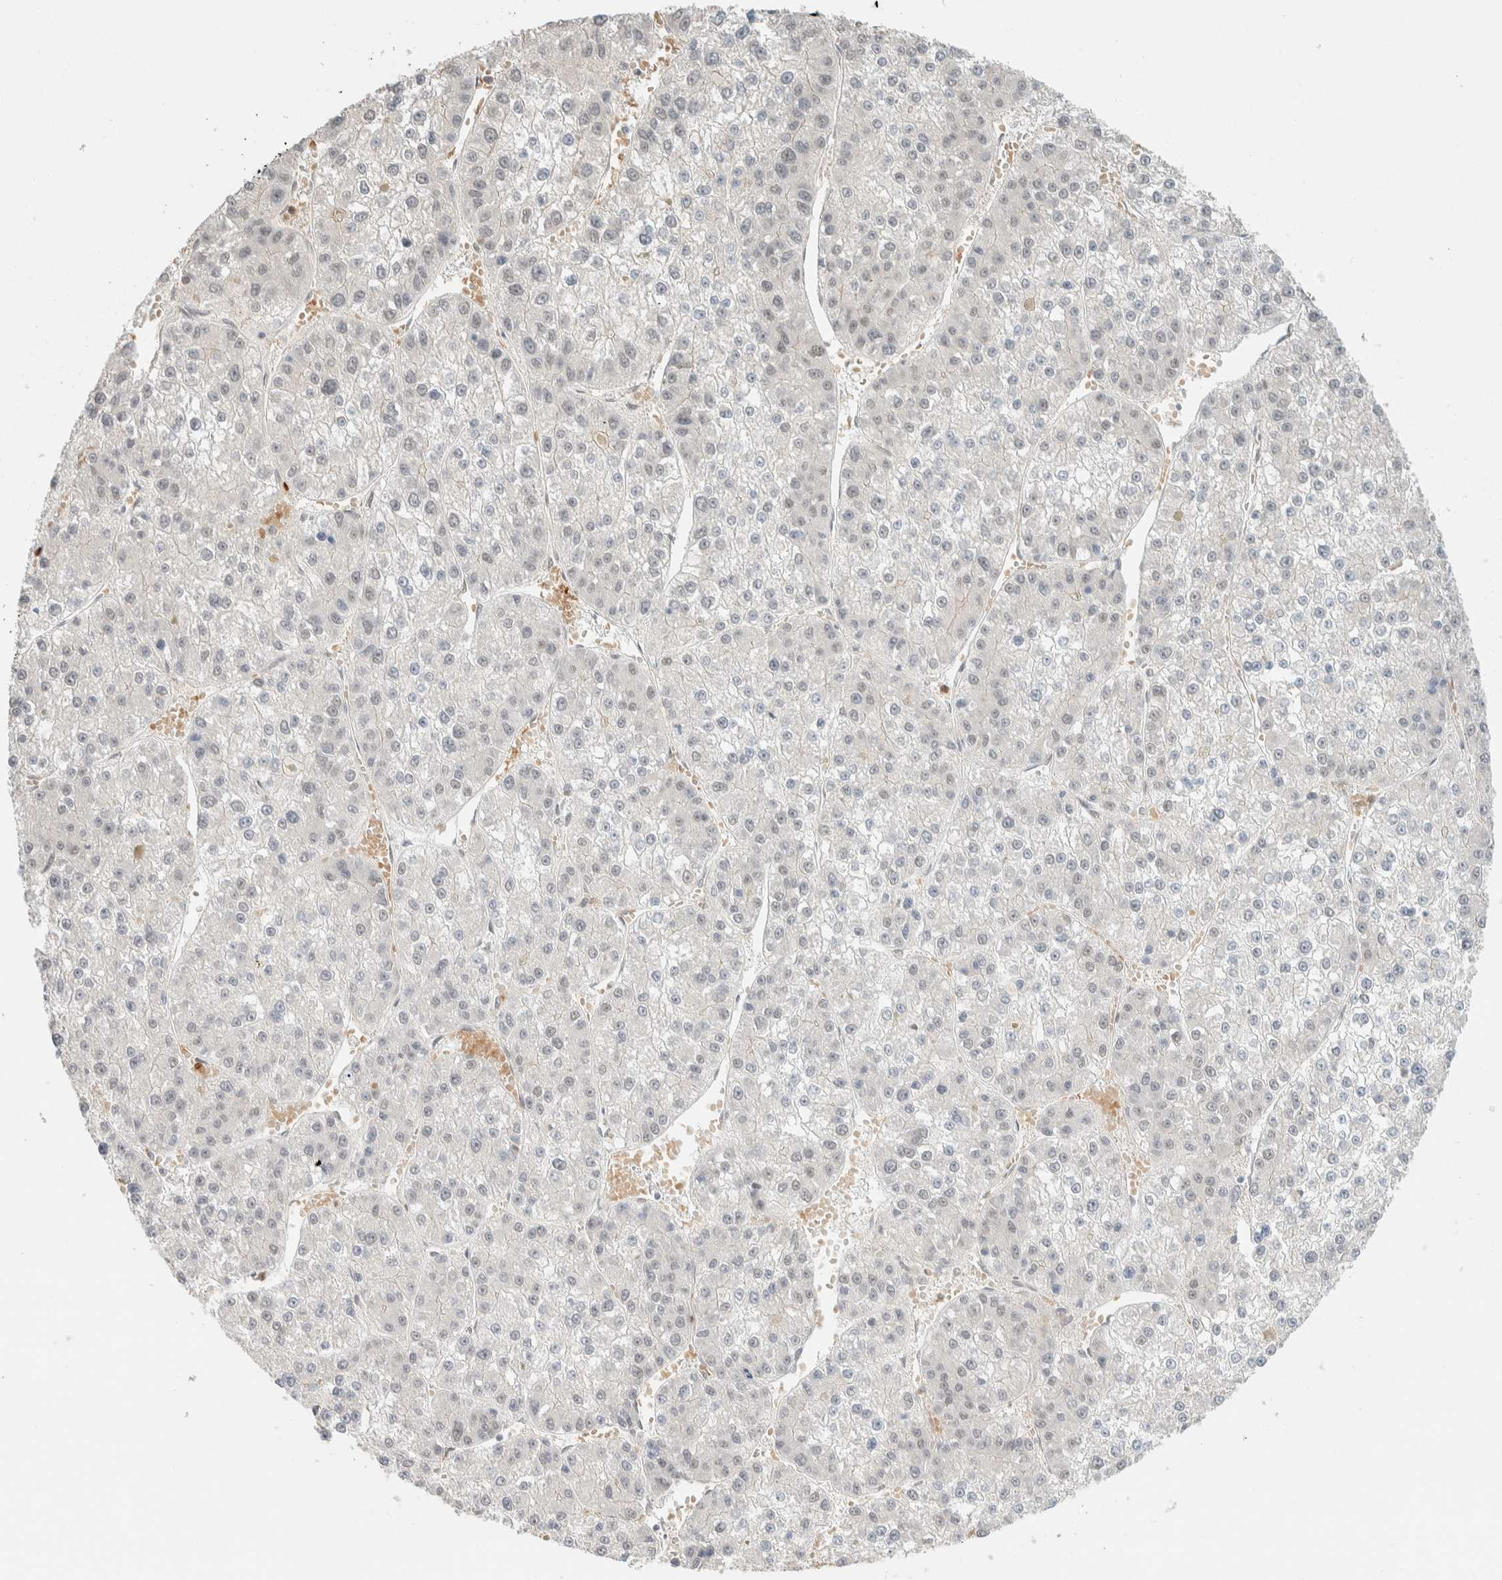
{"staining": {"intensity": "negative", "quantity": "none", "location": "none"}, "tissue": "liver cancer", "cell_type": "Tumor cells", "image_type": "cancer", "snomed": [{"axis": "morphology", "description": "Carcinoma, Hepatocellular, NOS"}, {"axis": "topography", "description": "Liver"}], "caption": "Human liver cancer (hepatocellular carcinoma) stained for a protein using immunohistochemistry (IHC) reveals no positivity in tumor cells.", "gene": "ZBTB2", "patient": {"sex": "female", "age": 73}}